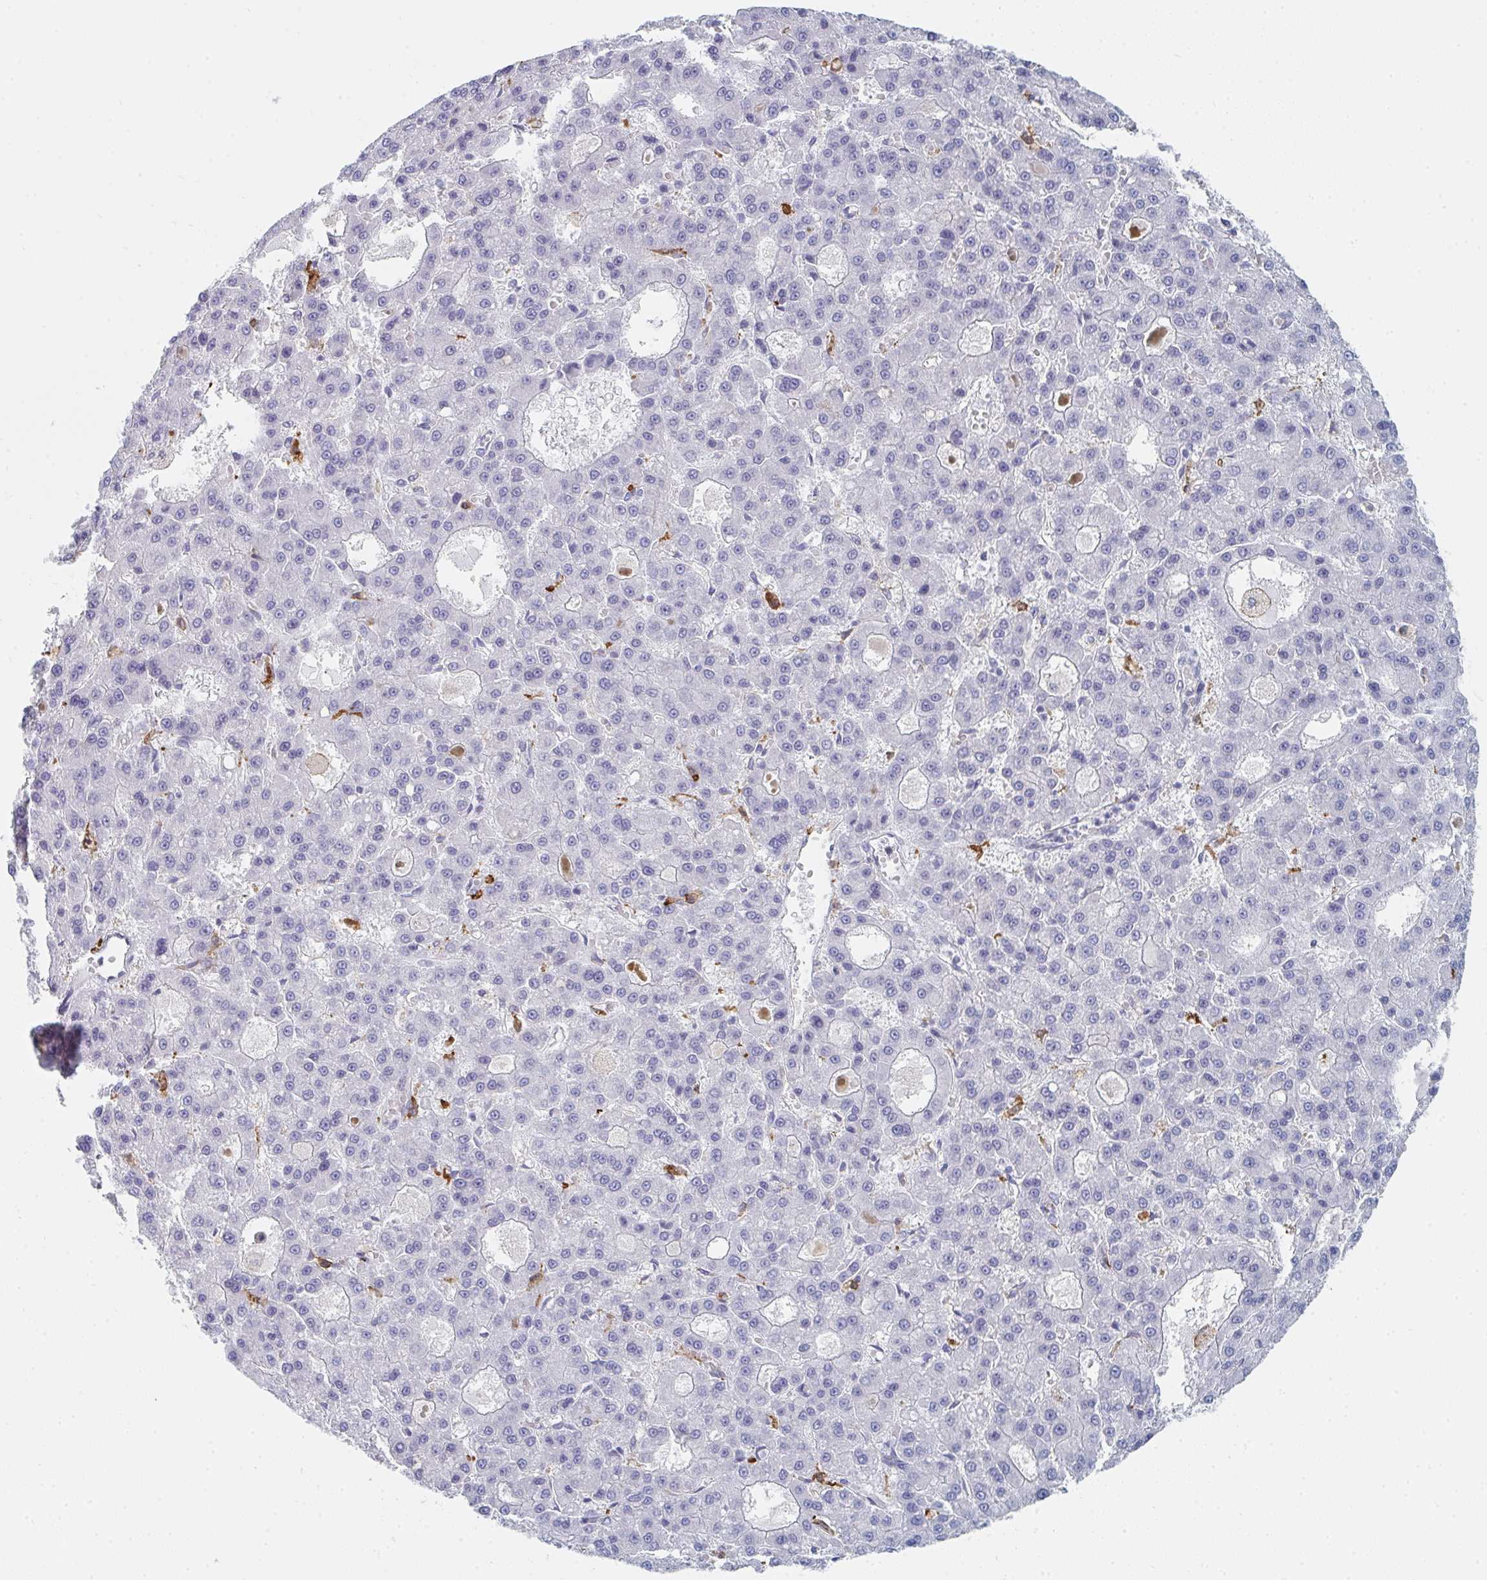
{"staining": {"intensity": "negative", "quantity": "none", "location": "none"}, "tissue": "liver cancer", "cell_type": "Tumor cells", "image_type": "cancer", "snomed": [{"axis": "morphology", "description": "Carcinoma, Hepatocellular, NOS"}, {"axis": "topography", "description": "Liver"}], "caption": "Image shows no significant protein staining in tumor cells of hepatocellular carcinoma (liver).", "gene": "DAB2", "patient": {"sex": "male", "age": 70}}